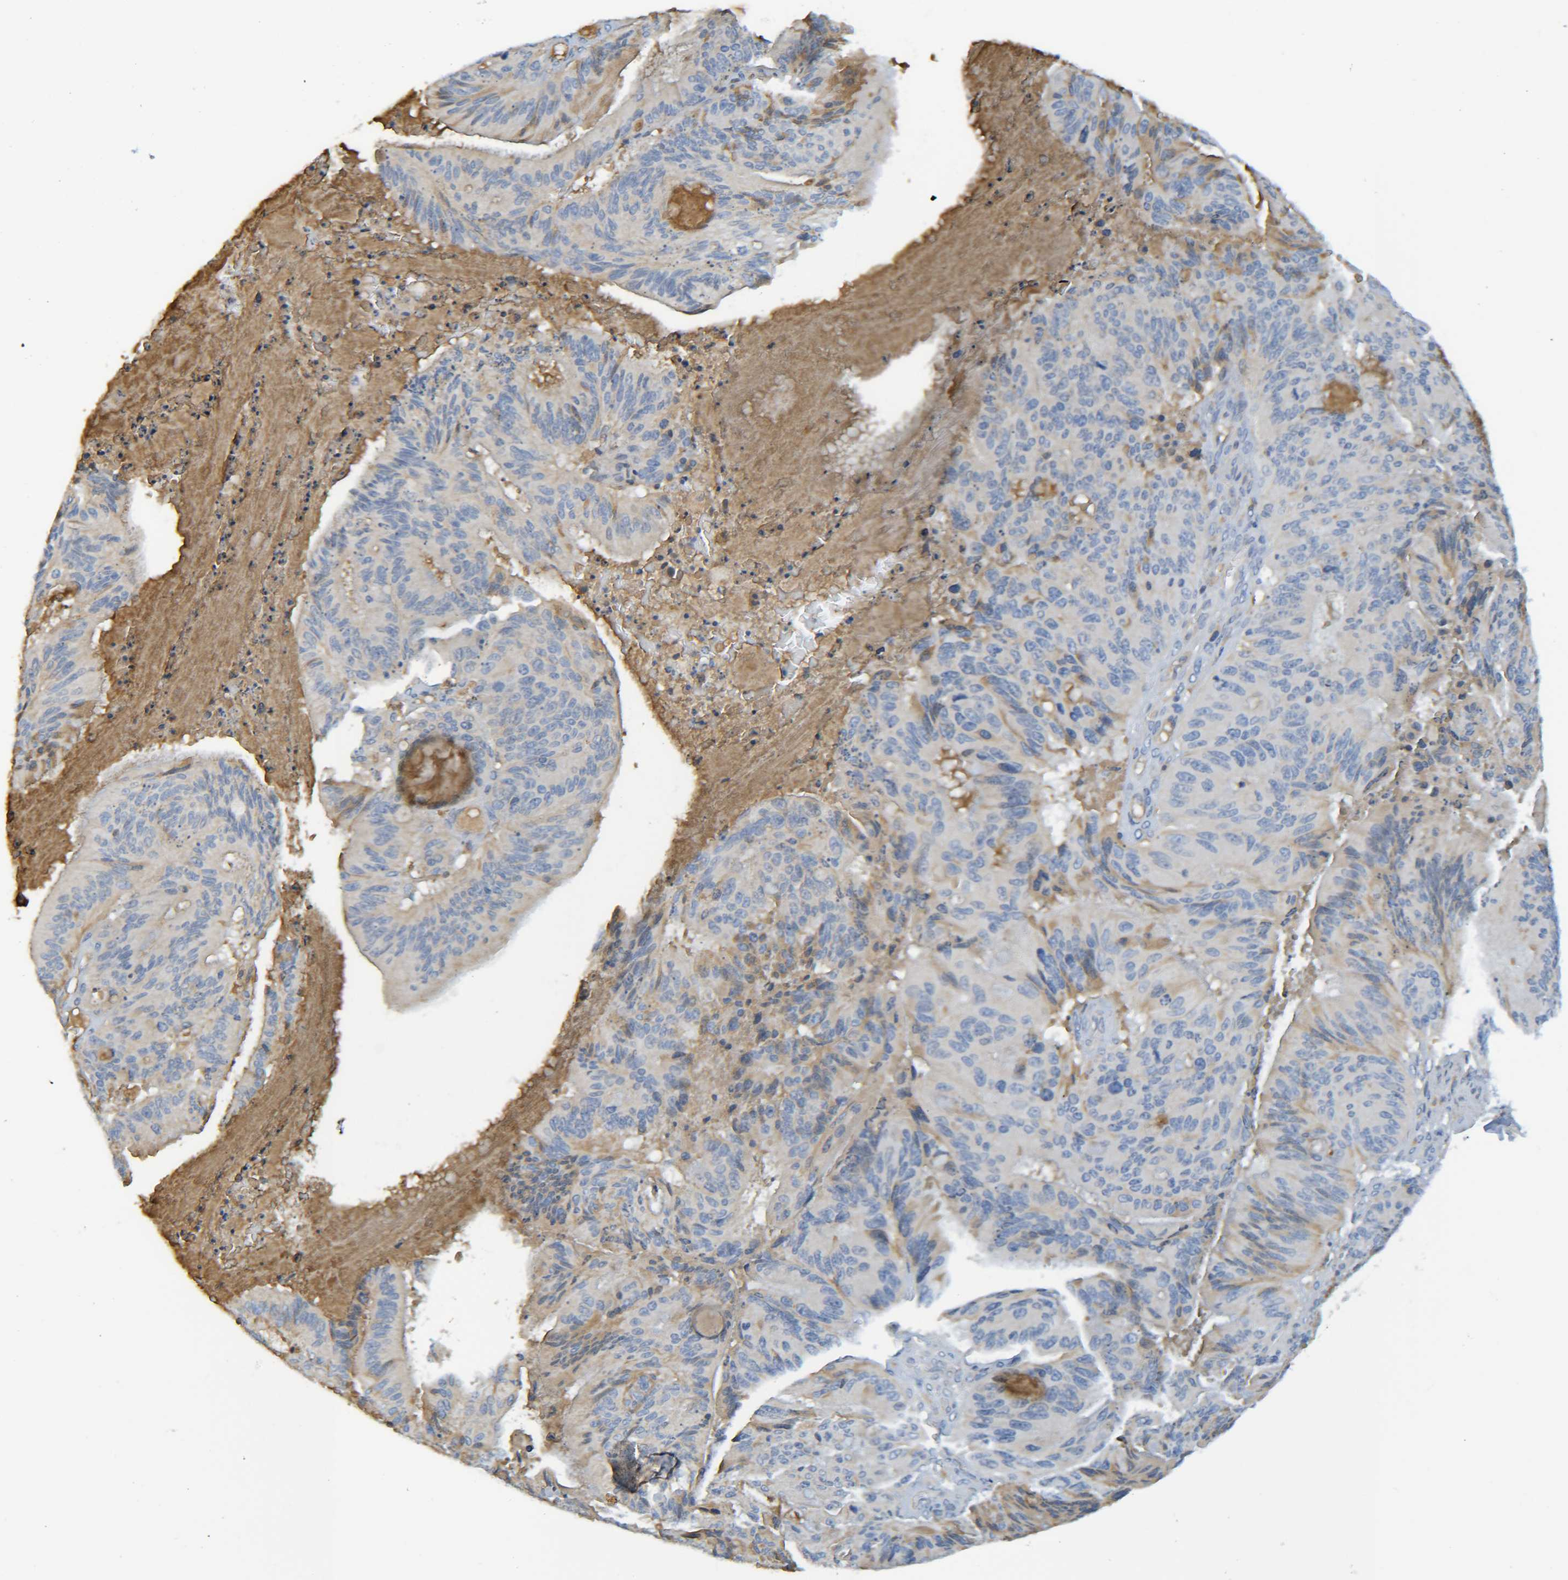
{"staining": {"intensity": "weak", "quantity": "<25%", "location": "cytoplasmic/membranous"}, "tissue": "liver cancer", "cell_type": "Tumor cells", "image_type": "cancer", "snomed": [{"axis": "morphology", "description": "Cholangiocarcinoma"}, {"axis": "topography", "description": "Liver"}], "caption": "Cholangiocarcinoma (liver) stained for a protein using immunohistochemistry (IHC) demonstrates no expression tumor cells.", "gene": "C1QA", "patient": {"sex": "female", "age": 73}}